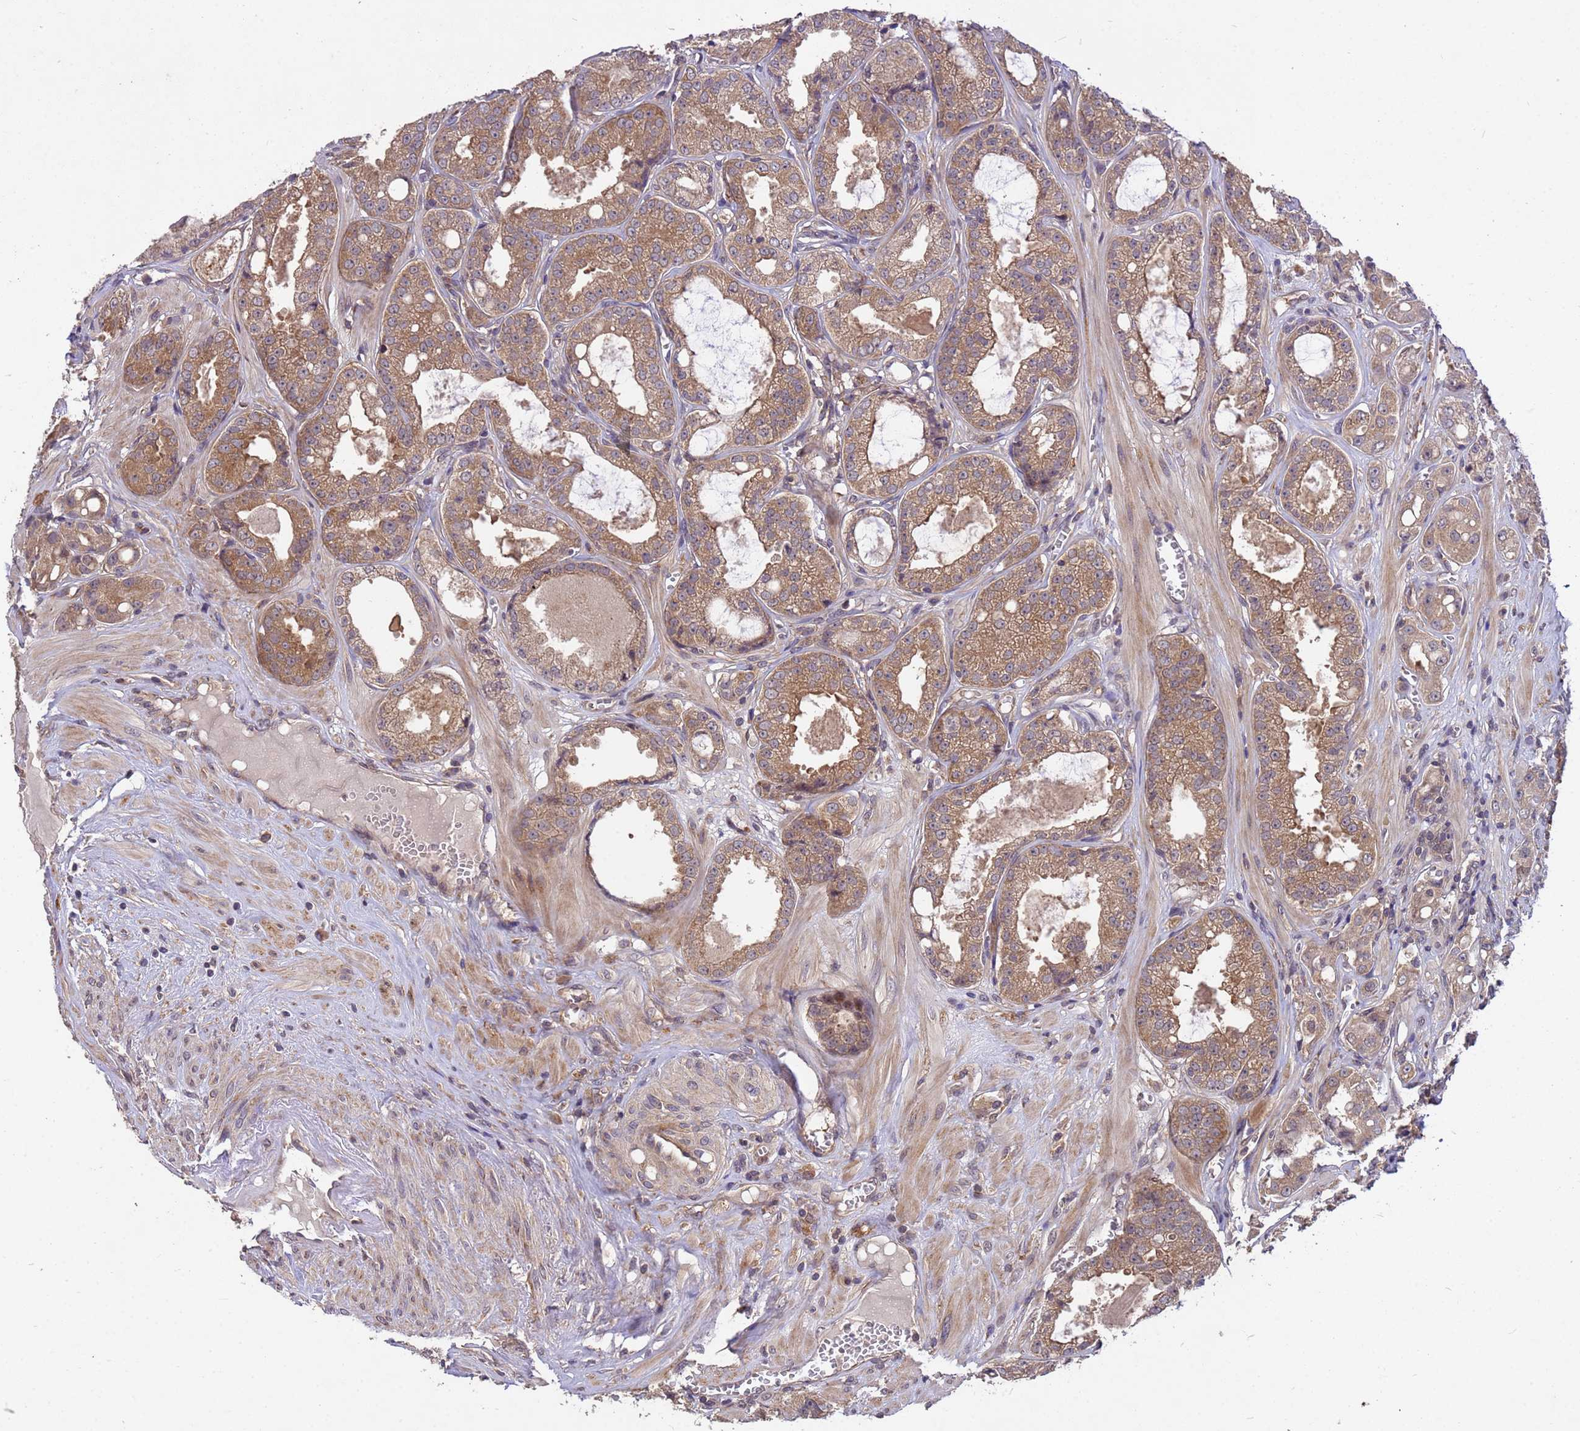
{"staining": {"intensity": "moderate", "quantity": ">75%", "location": "cytoplasmic/membranous"}, "tissue": "prostate cancer", "cell_type": "Tumor cells", "image_type": "cancer", "snomed": [{"axis": "morphology", "description": "Adenocarcinoma, High grade"}, {"axis": "topography", "description": "Prostate"}], "caption": "Human prostate adenocarcinoma (high-grade) stained with a protein marker shows moderate staining in tumor cells.", "gene": "PPP2CB", "patient": {"sex": "male", "age": 74}}